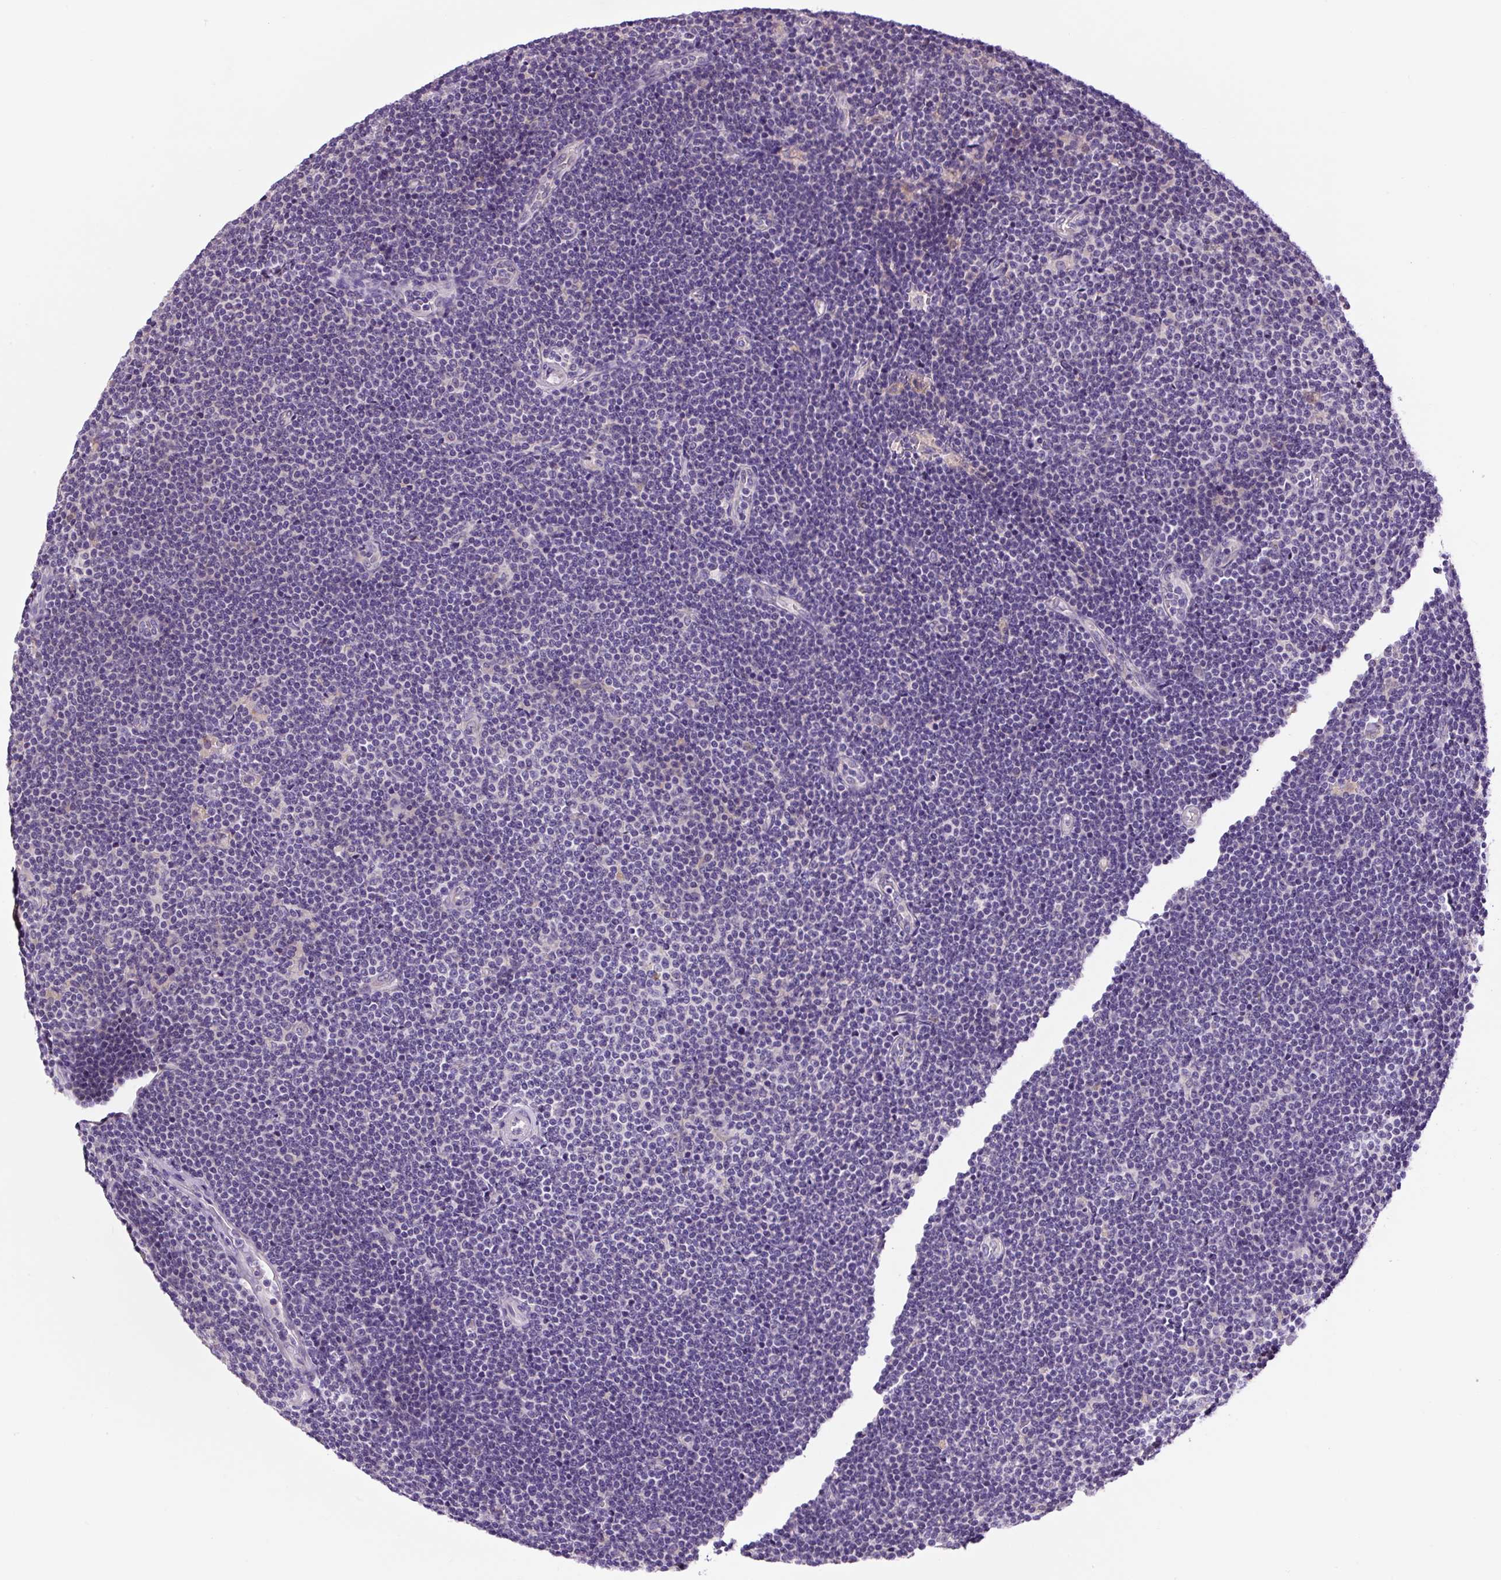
{"staining": {"intensity": "negative", "quantity": "none", "location": "none"}, "tissue": "lymphoma", "cell_type": "Tumor cells", "image_type": "cancer", "snomed": [{"axis": "morphology", "description": "Malignant lymphoma, non-Hodgkin's type, Low grade"}, {"axis": "topography", "description": "Lymph node"}], "caption": "DAB (3,3'-diaminobenzidine) immunohistochemical staining of human low-grade malignant lymphoma, non-Hodgkin's type displays no significant staining in tumor cells.", "gene": "GORASP1", "patient": {"sex": "male", "age": 48}}